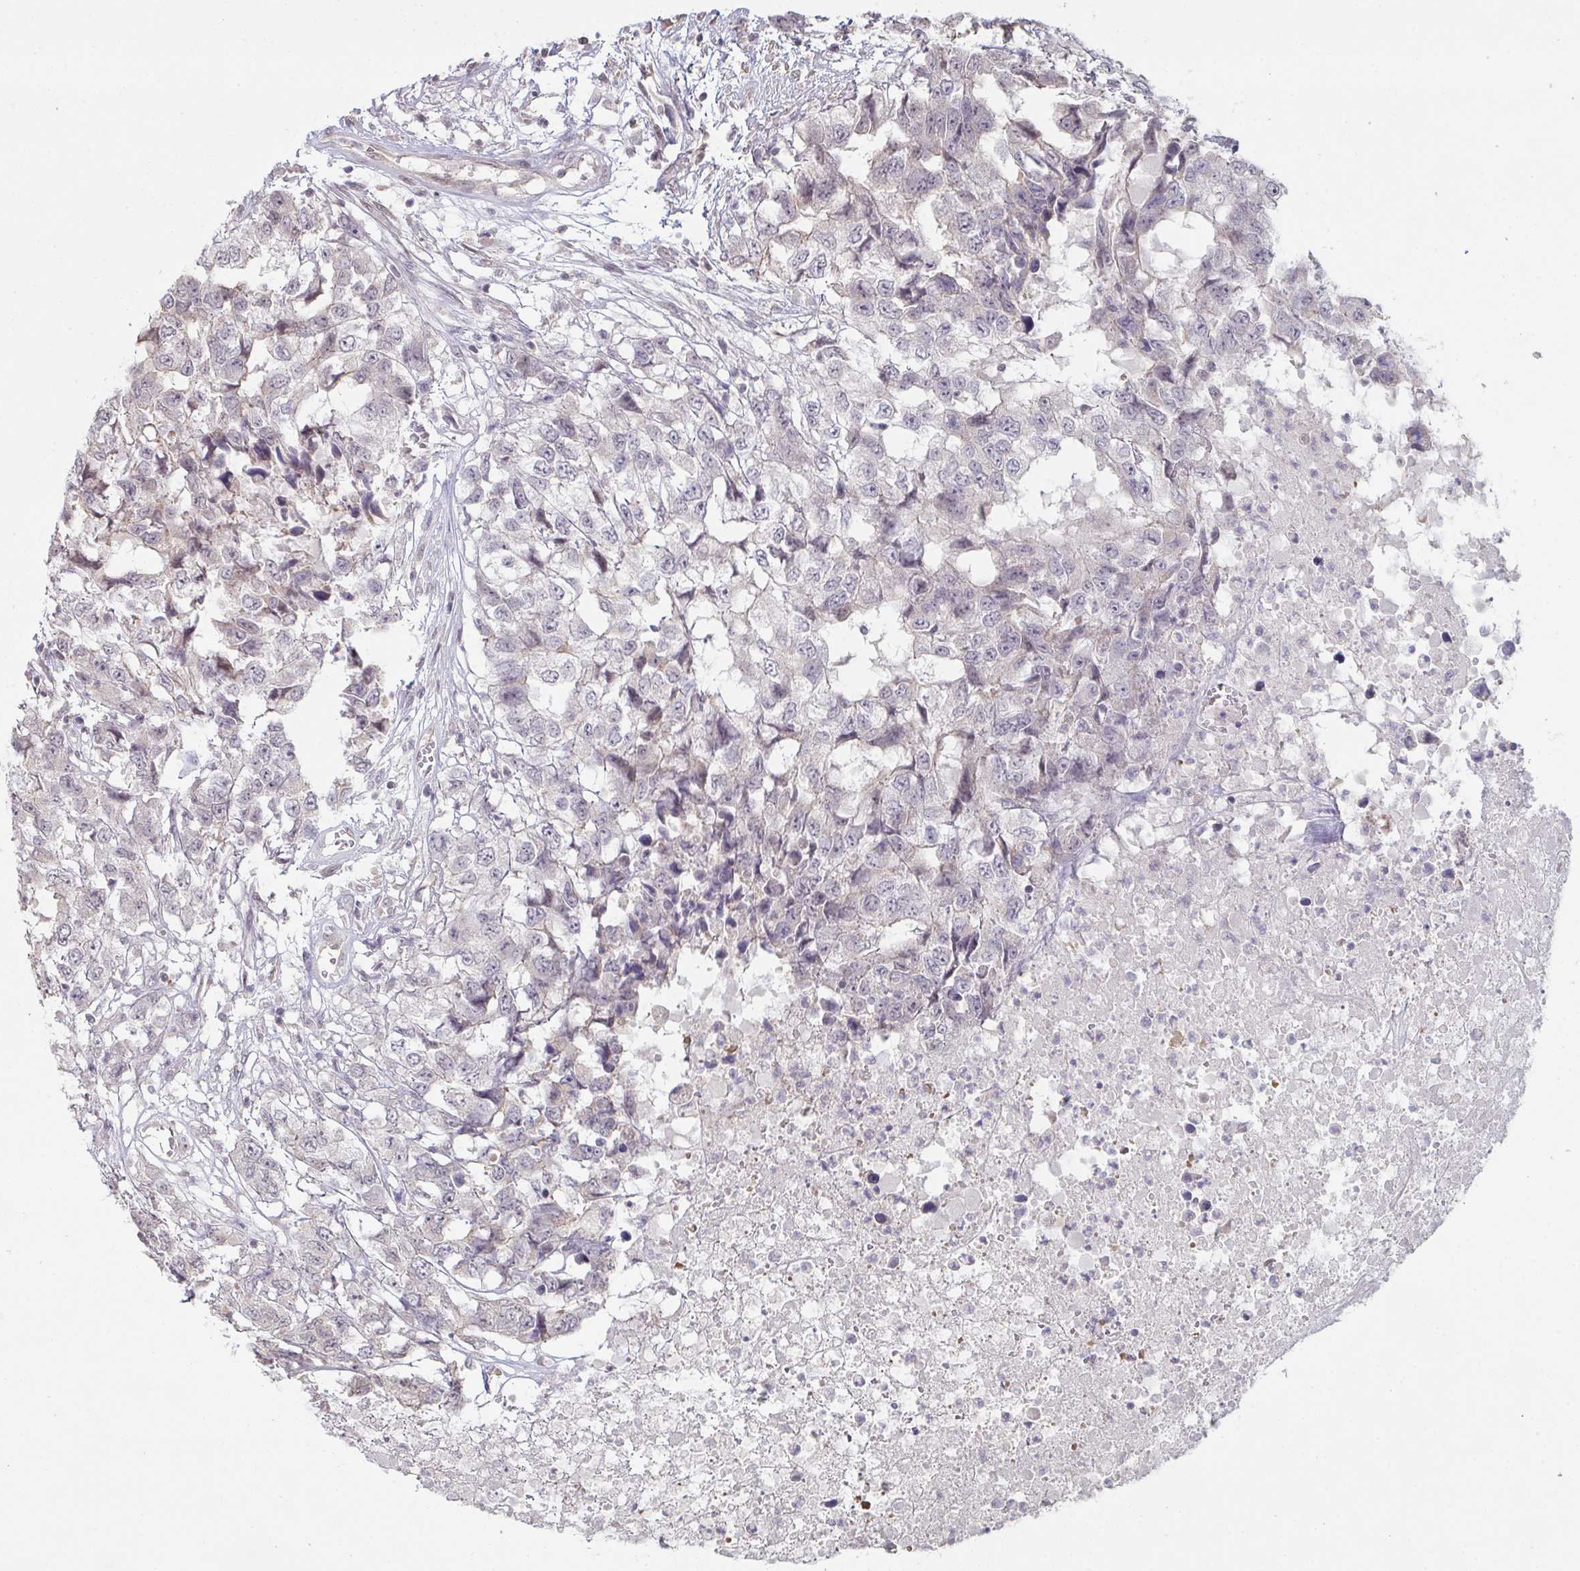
{"staining": {"intensity": "negative", "quantity": "none", "location": "none"}, "tissue": "testis cancer", "cell_type": "Tumor cells", "image_type": "cancer", "snomed": [{"axis": "morphology", "description": "Carcinoma, Embryonal, NOS"}, {"axis": "topography", "description": "Testis"}], "caption": "An immunohistochemistry (IHC) image of embryonal carcinoma (testis) is shown. There is no staining in tumor cells of embryonal carcinoma (testis).", "gene": "ZNF214", "patient": {"sex": "male", "age": 83}}